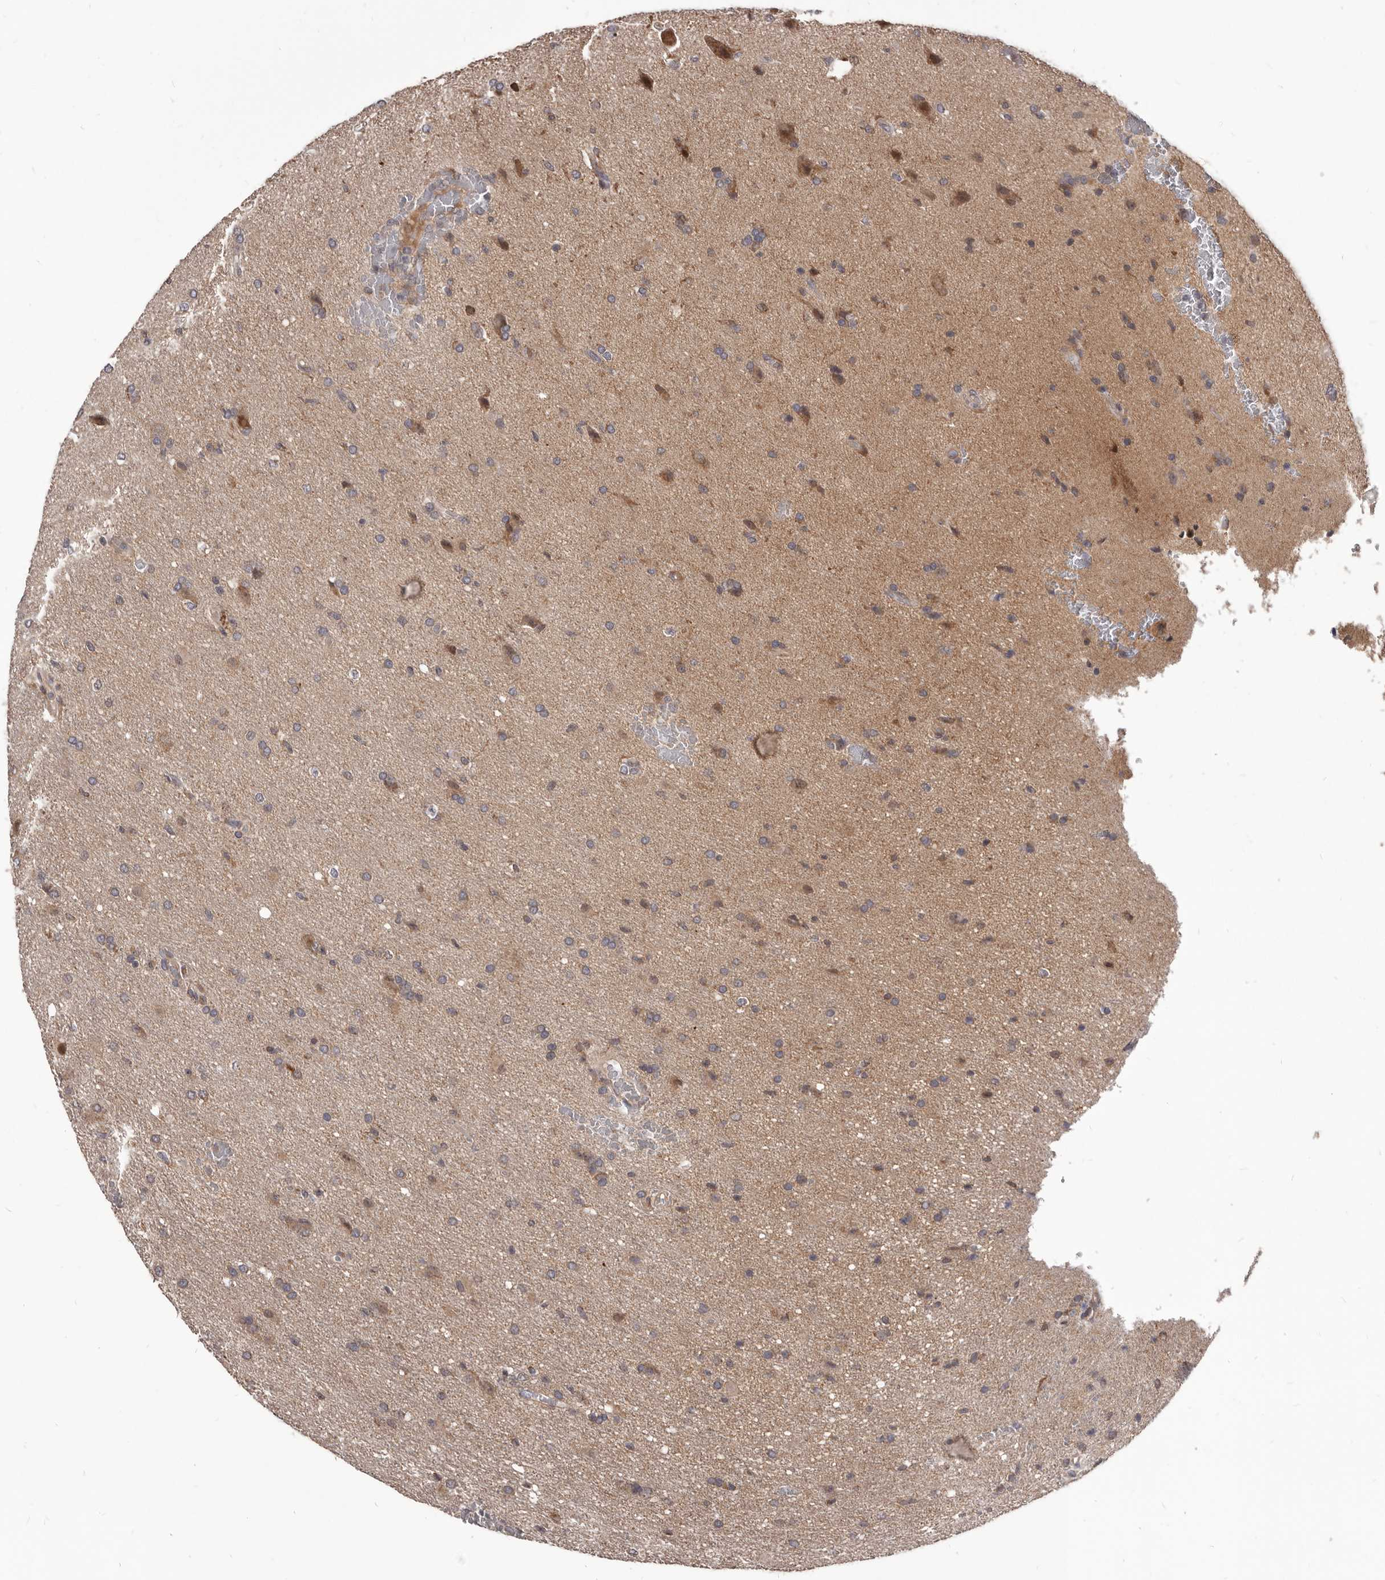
{"staining": {"intensity": "weak", "quantity": ">75%", "location": "cytoplasmic/membranous"}, "tissue": "glioma", "cell_type": "Tumor cells", "image_type": "cancer", "snomed": [{"axis": "morphology", "description": "Glioma, malignant, High grade"}, {"axis": "topography", "description": "Brain"}], "caption": "Glioma was stained to show a protein in brown. There is low levels of weak cytoplasmic/membranous positivity in approximately >75% of tumor cells.", "gene": "MAP3K14", "patient": {"sex": "female", "age": 57}}